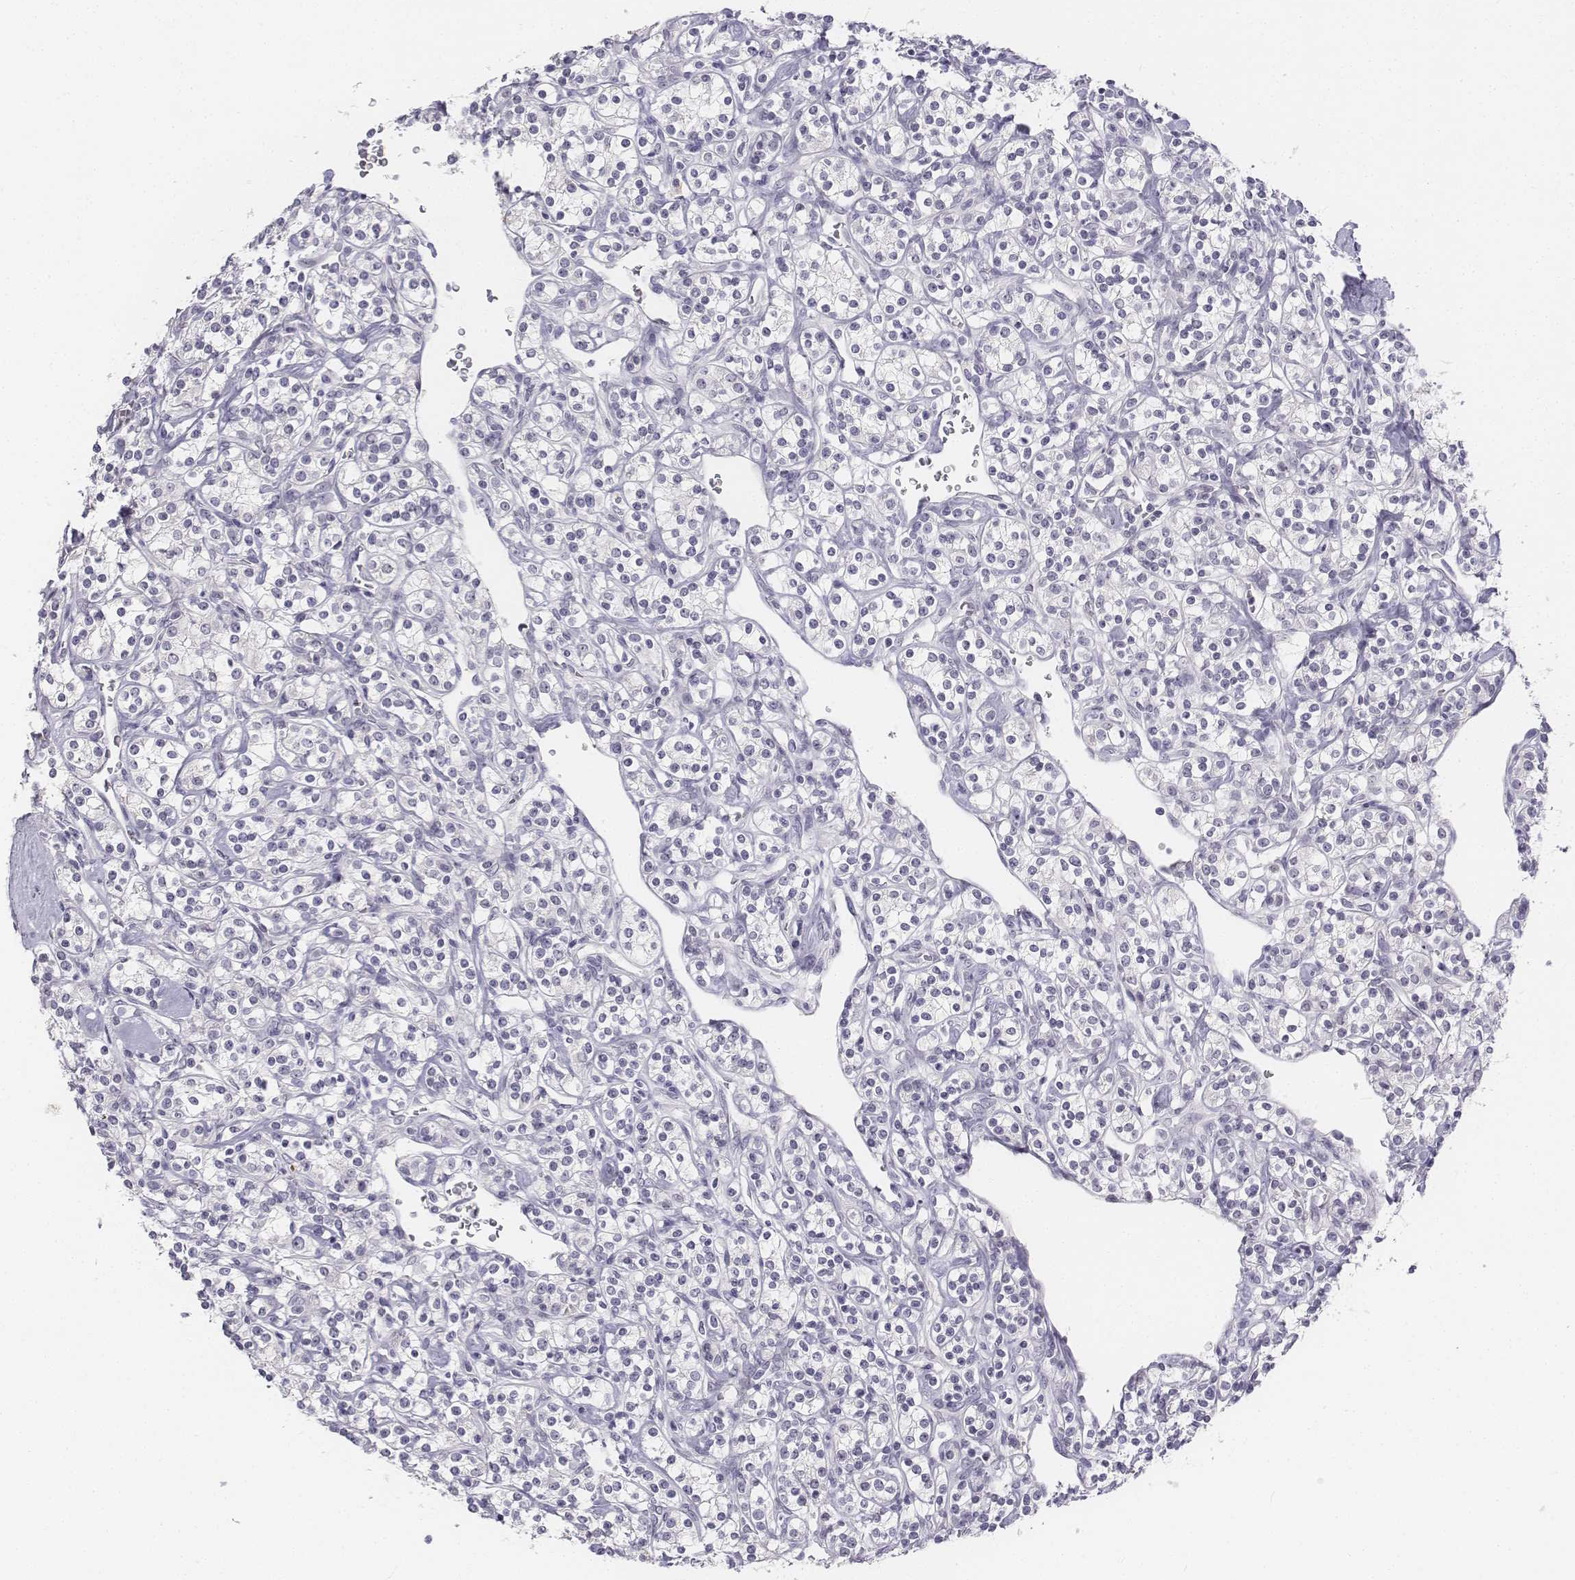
{"staining": {"intensity": "negative", "quantity": "none", "location": "none"}, "tissue": "renal cancer", "cell_type": "Tumor cells", "image_type": "cancer", "snomed": [{"axis": "morphology", "description": "Adenocarcinoma, NOS"}, {"axis": "topography", "description": "Kidney"}], "caption": "Tumor cells are negative for brown protein staining in renal adenocarcinoma. Brightfield microscopy of immunohistochemistry stained with DAB (3,3'-diaminobenzidine) (brown) and hematoxylin (blue), captured at high magnification.", "gene": "UCN2", "patient": {"sex": "male", "age": 77}}